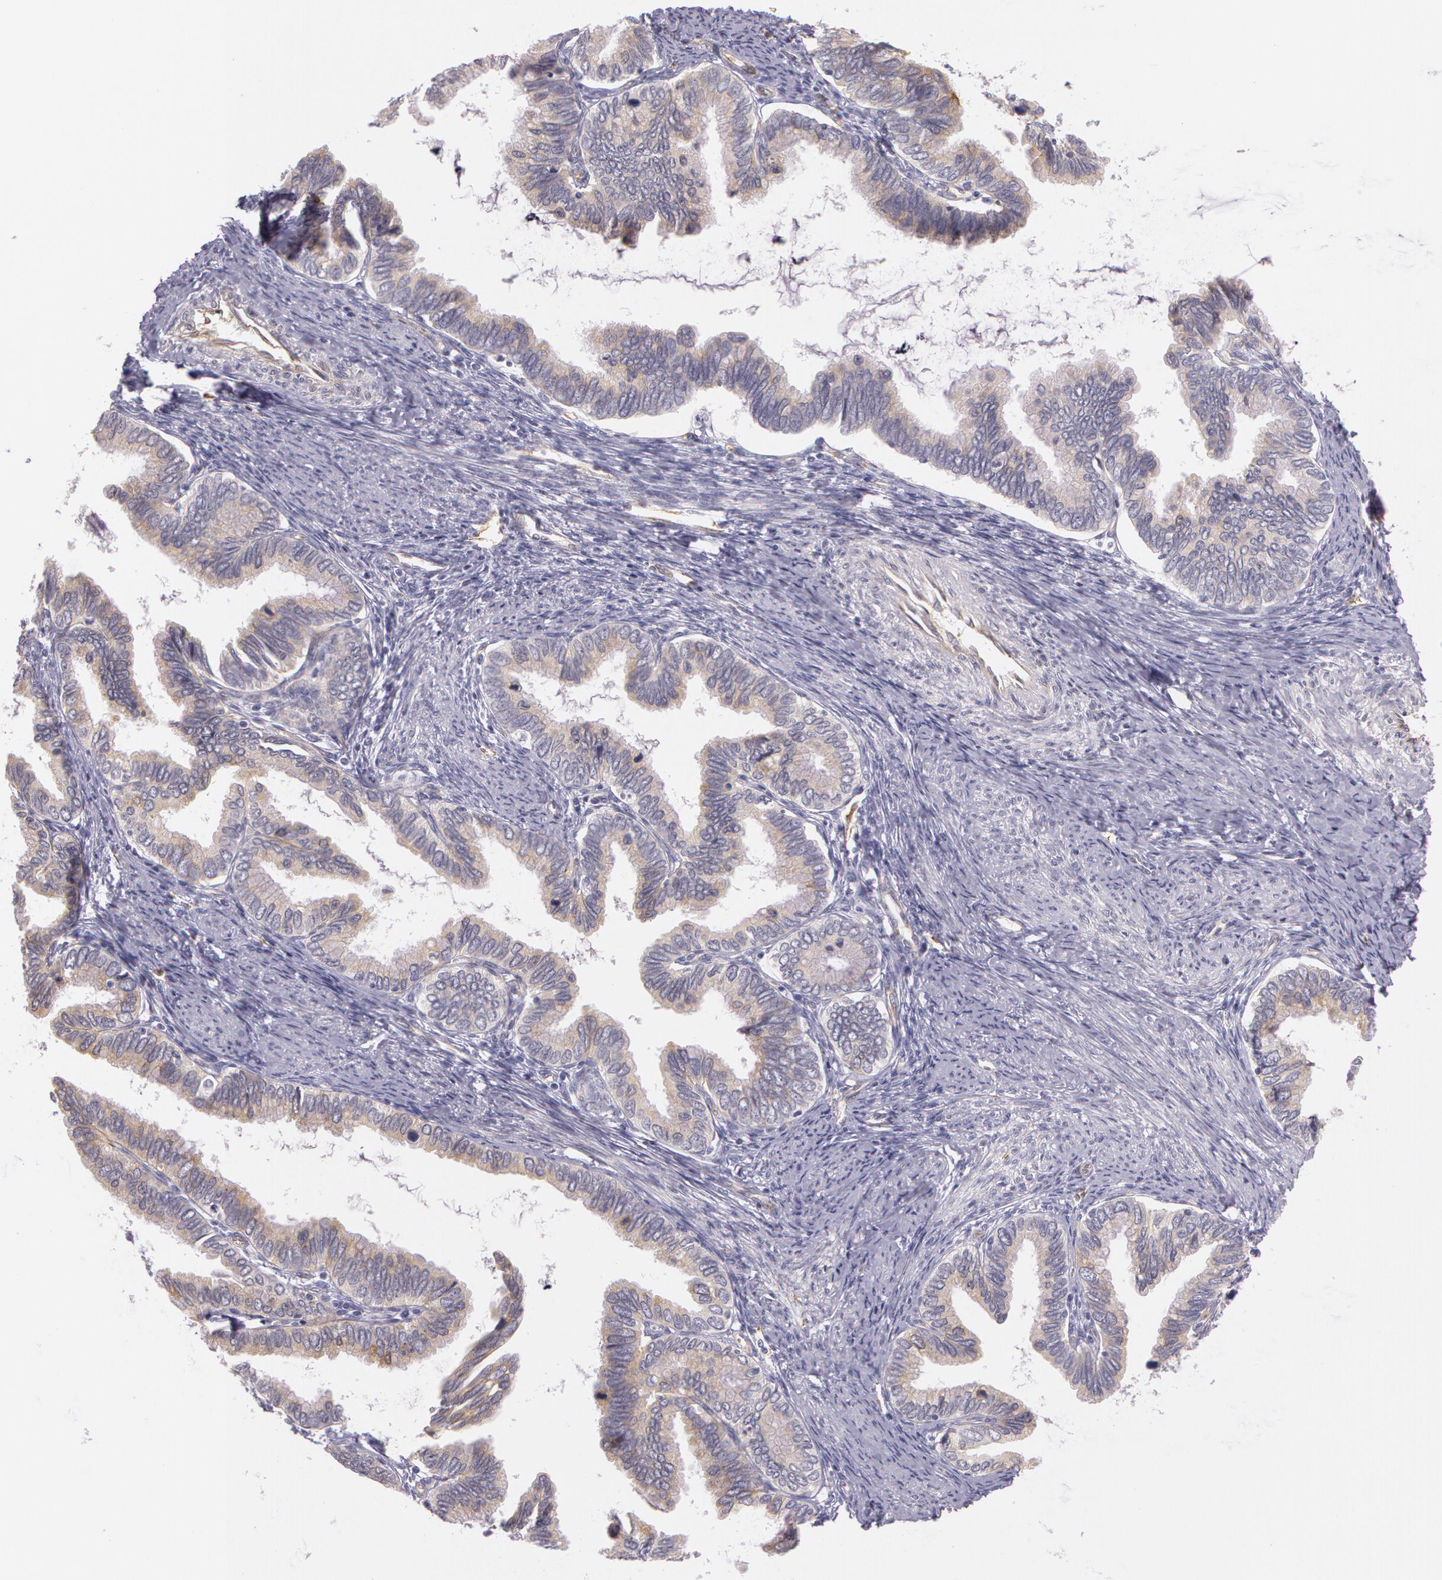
{"staining": {"intensity": "weak", "quantity": ">75%", "location": "cytoplasmic/membranous"}, "tissue": "cervical cancer", "cell_type": "Tumor cells", "image_type": "cancer", "snomed": [{"axis": "morphology", "description": "Adenocarcinoma, NOS"}, {"axis": "topography", "description": "Cervix"}], "caption": "Brown immunohistochemical staining in human cervical cancer shows weak cytoplasmic/membranous staining in about >75% of tumor cells.", "gene": "APP", "patient": {"sex": "female", "age": 49}}